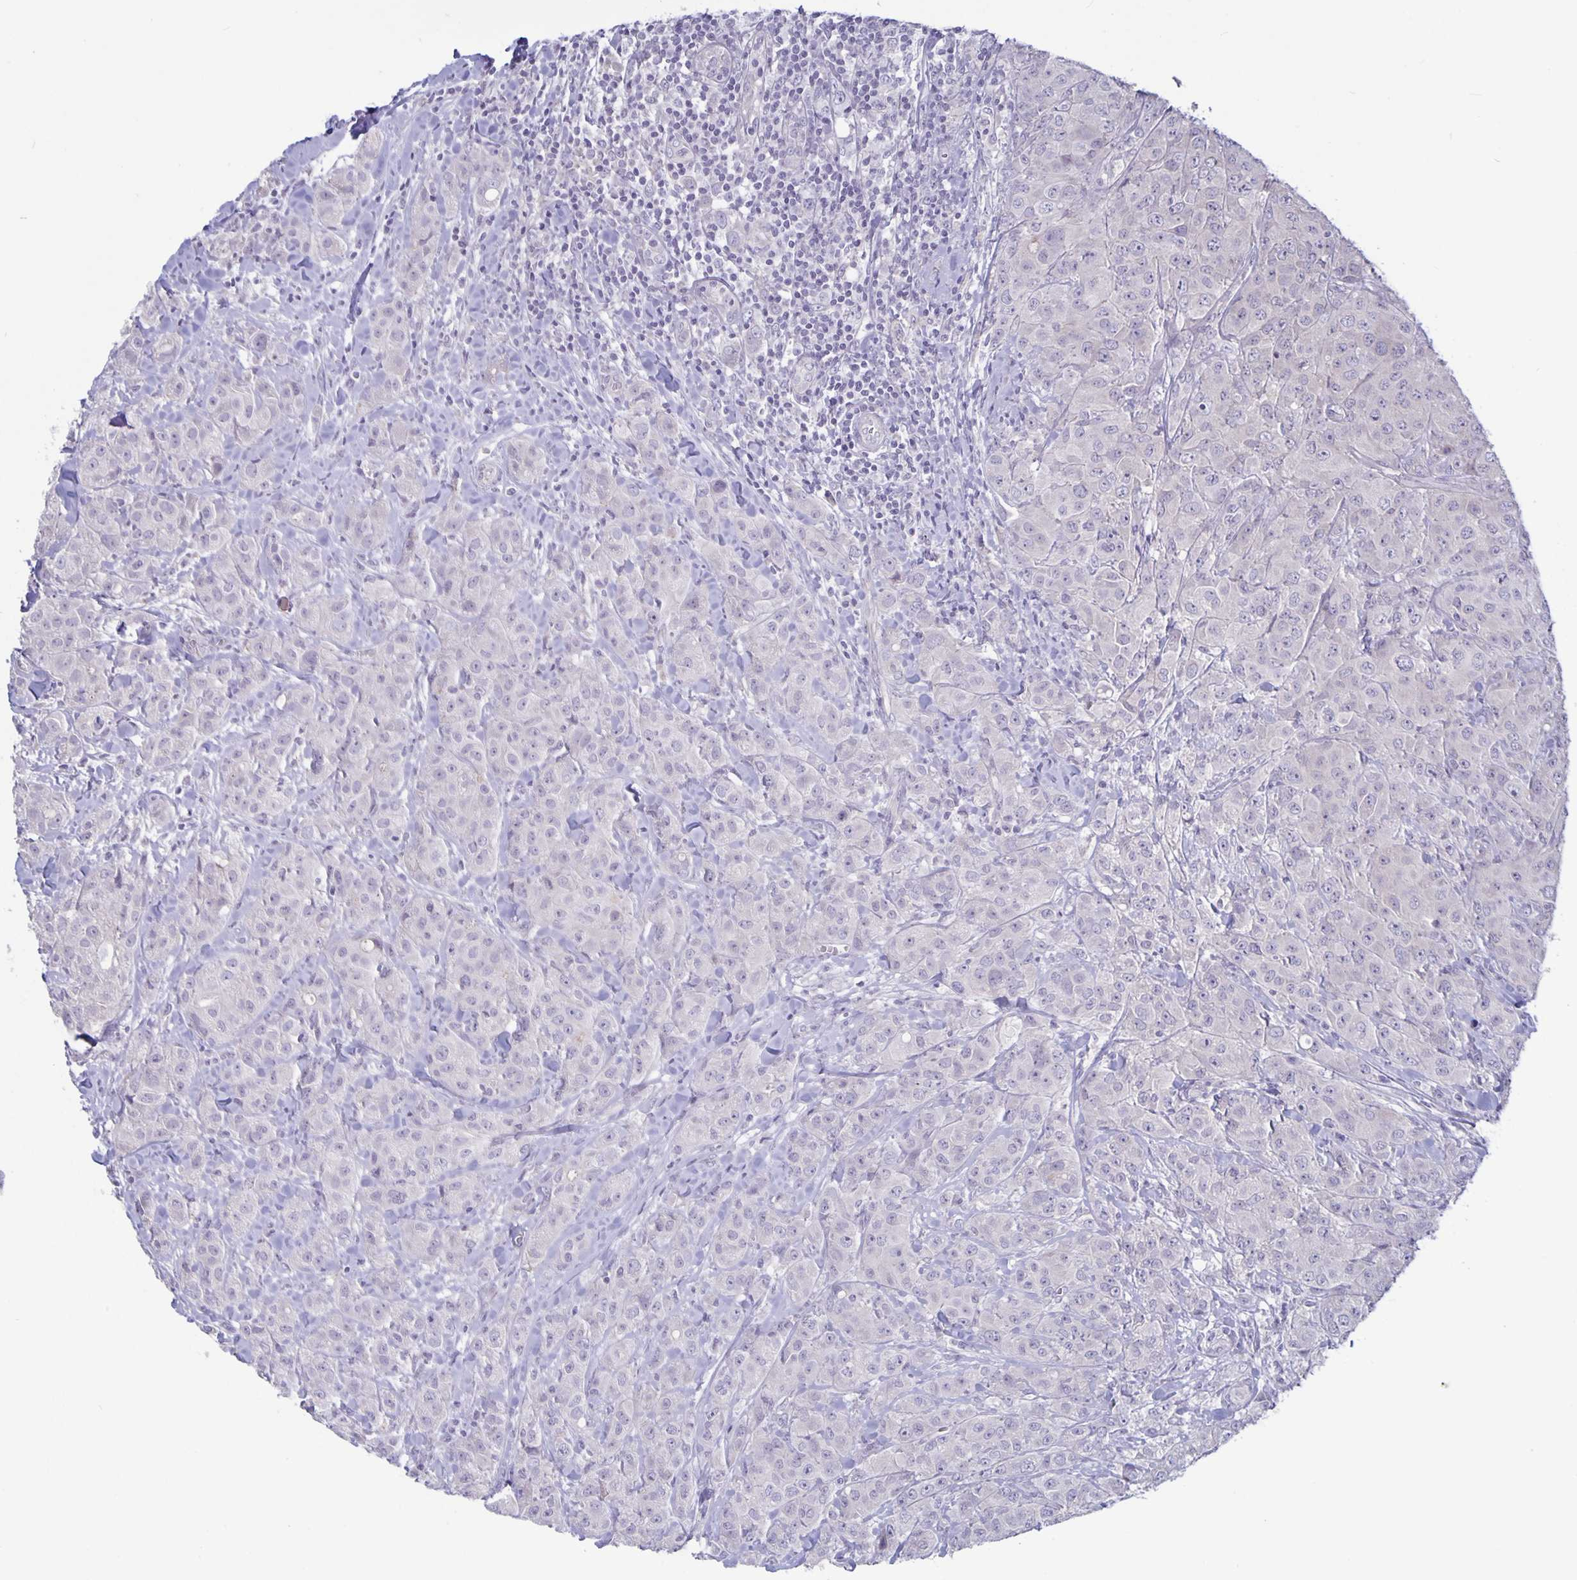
{"staining": {"intensity": "negative", "quantity": "none", "location": "none"}, "tissue": "breast cancer", "cell_type": "Tumor cells", "image_type": "cancer", "snomed": [{"axis": "morphology", "description": "Normal tissue, NOS"}, {"axis": "morphology", "description": "Duct carcinoma"}, {"axis": "topography", "description": "Breast"}], "caption": "Tumor cells are negative for brown protein staining in breast cancer (intraductal carcinoma).", "gene": "PLCB3", "patient": {"sex": "female", "age": 43}}